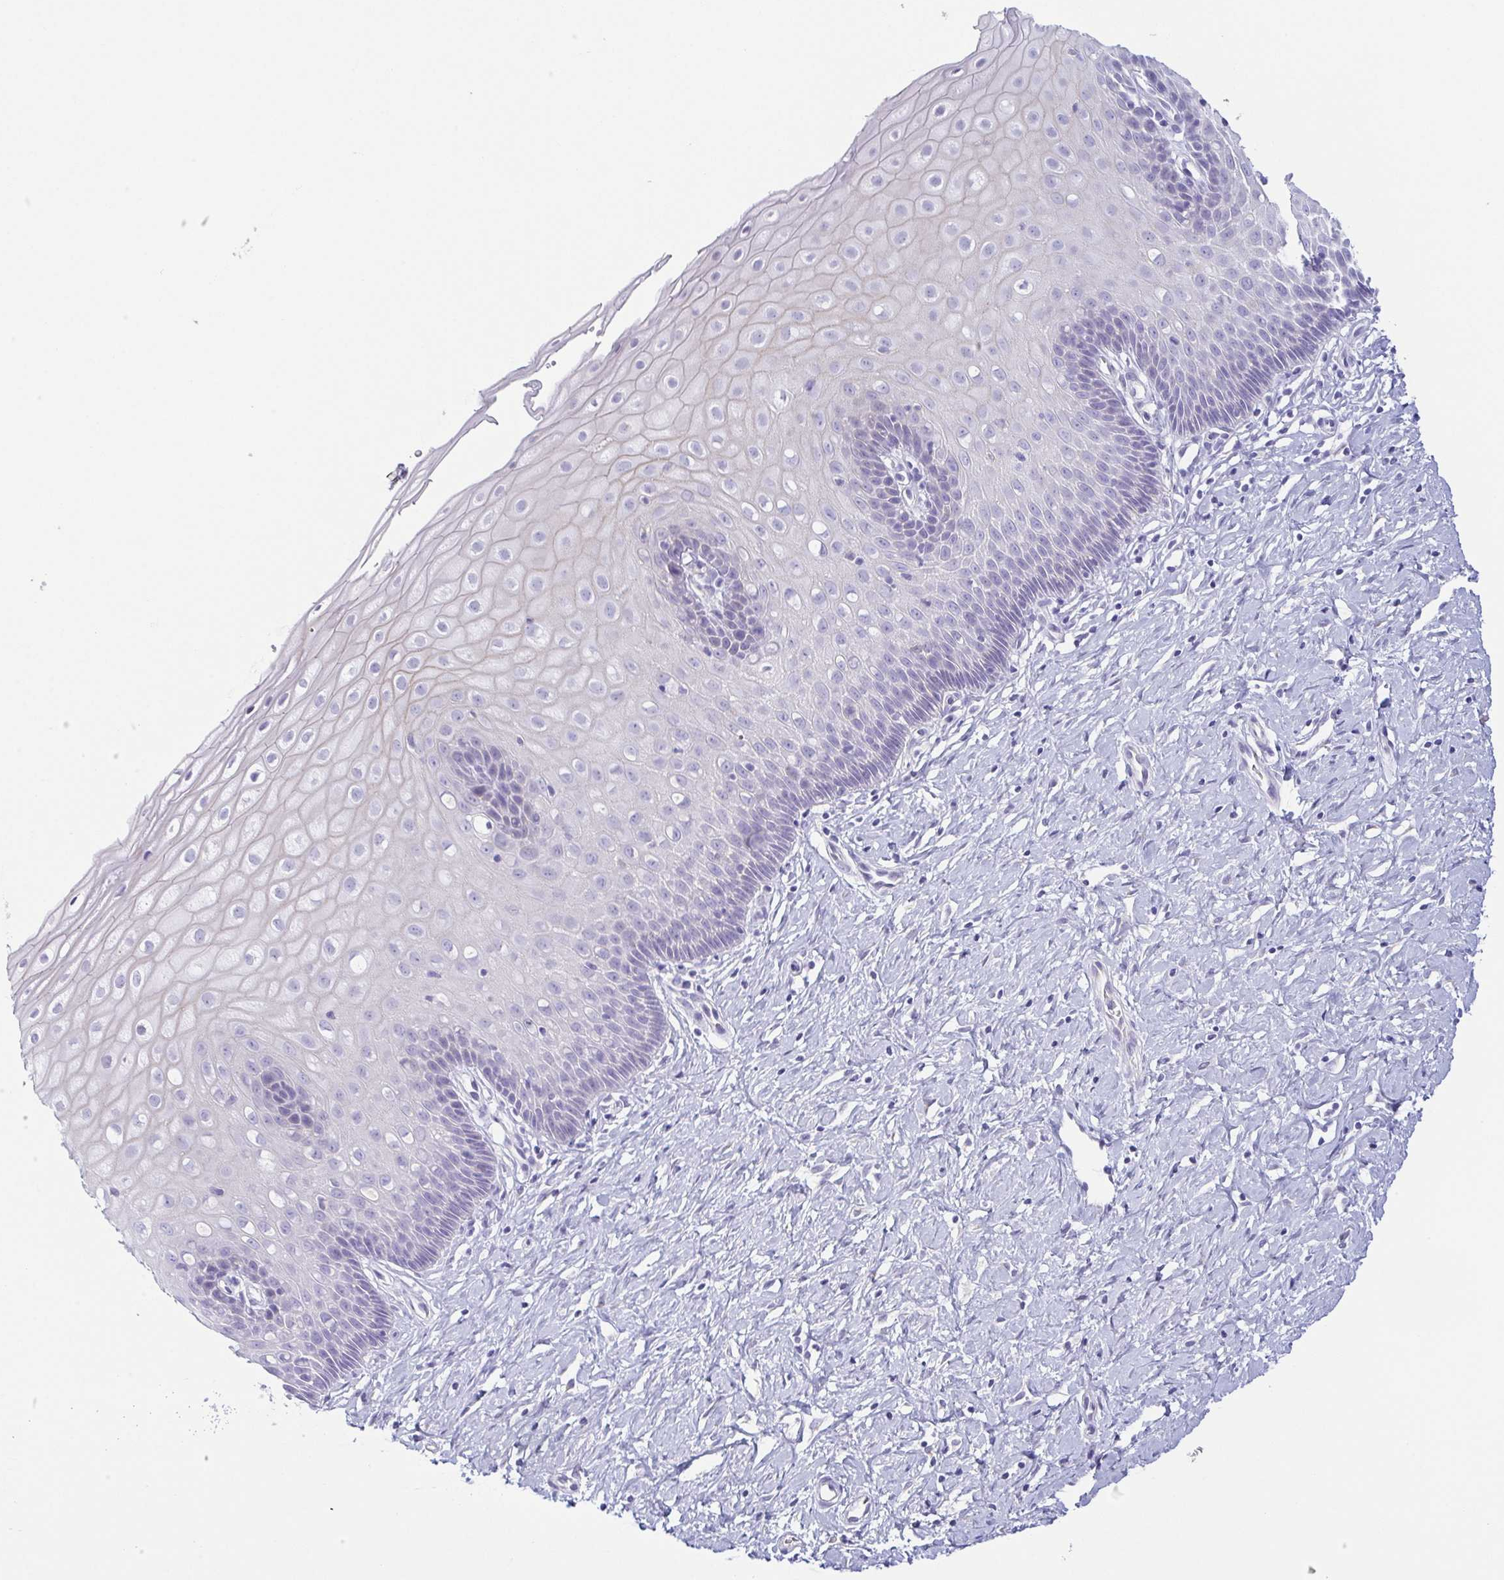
{"staining": {"intensity": "moderate", "quantity": "25%-75%", "location": "cytoplasmic/membranous"}, "tissue": "cervix", "cell_type": "Glandular cells", "image_type": "normal", "snomed": [{"axis": "morphology", "description": "Normal tissue, NOS"}, {"axis": "topography", "description": "Cervix"}], "caption": "Immunohistochemical staining of normal human cervix exhibits moderate cytoplasmic/membranous protein expression in approximately 25%-75% of glandular cells.", "gene": "LDLRAD1", "patient": {"sex": "female", "age": 37}}